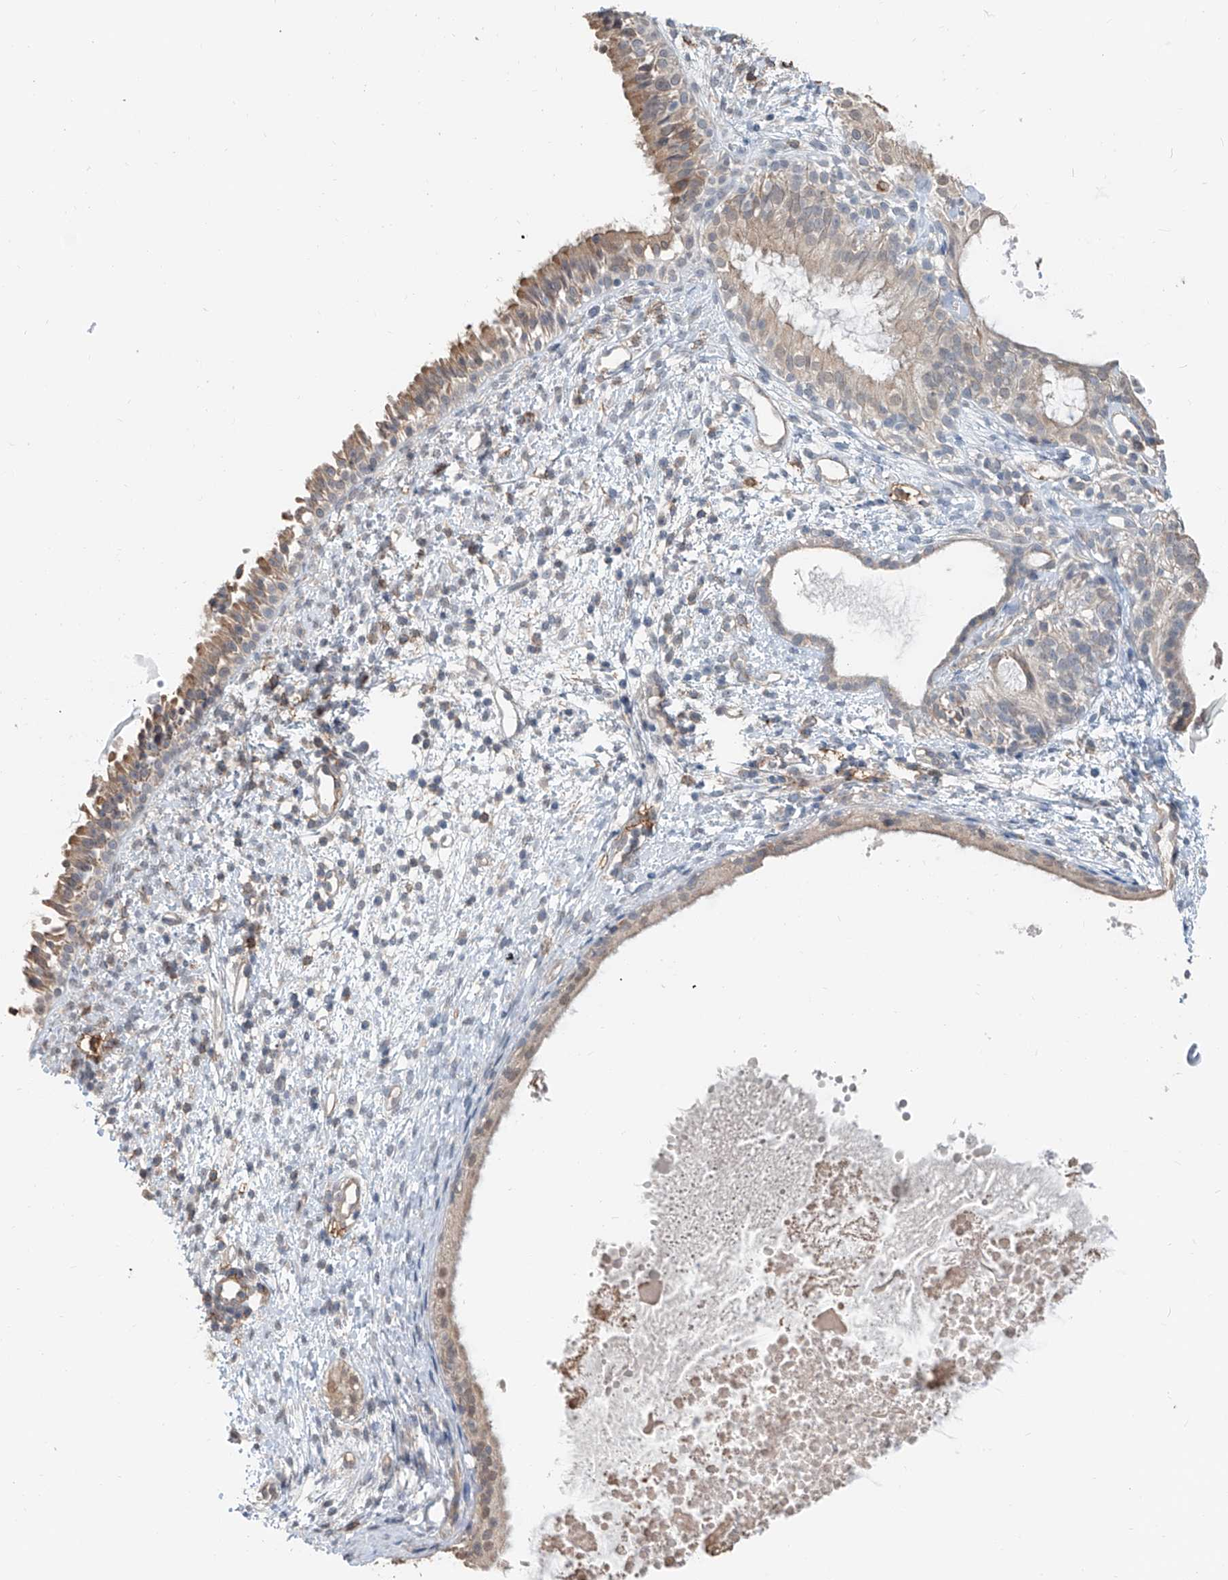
{"staining": {"intensity": "moderate", "quantity": ">75%", "location": "cytoplasmic/membranous"}, "tissue": "nasopharynx", "cell_type": "Respiratory epithelial cells", "image_type": "normal", "snomed": [{"axis": "morphology", "description": "Normal tissue, NOS"}, {"axis": "topography", "description": "Nasopharynx"}], "caption": "A medium amount of moderate cytoplasmic/membranous expression is seen in about >75% of respiratory epithelial cells in benign nasopharynx. (DAB = brown stain, brightfield microscopy at high magnification).", "gene": "KCNK10", "patient": {"sex": "male", "age": 22}}